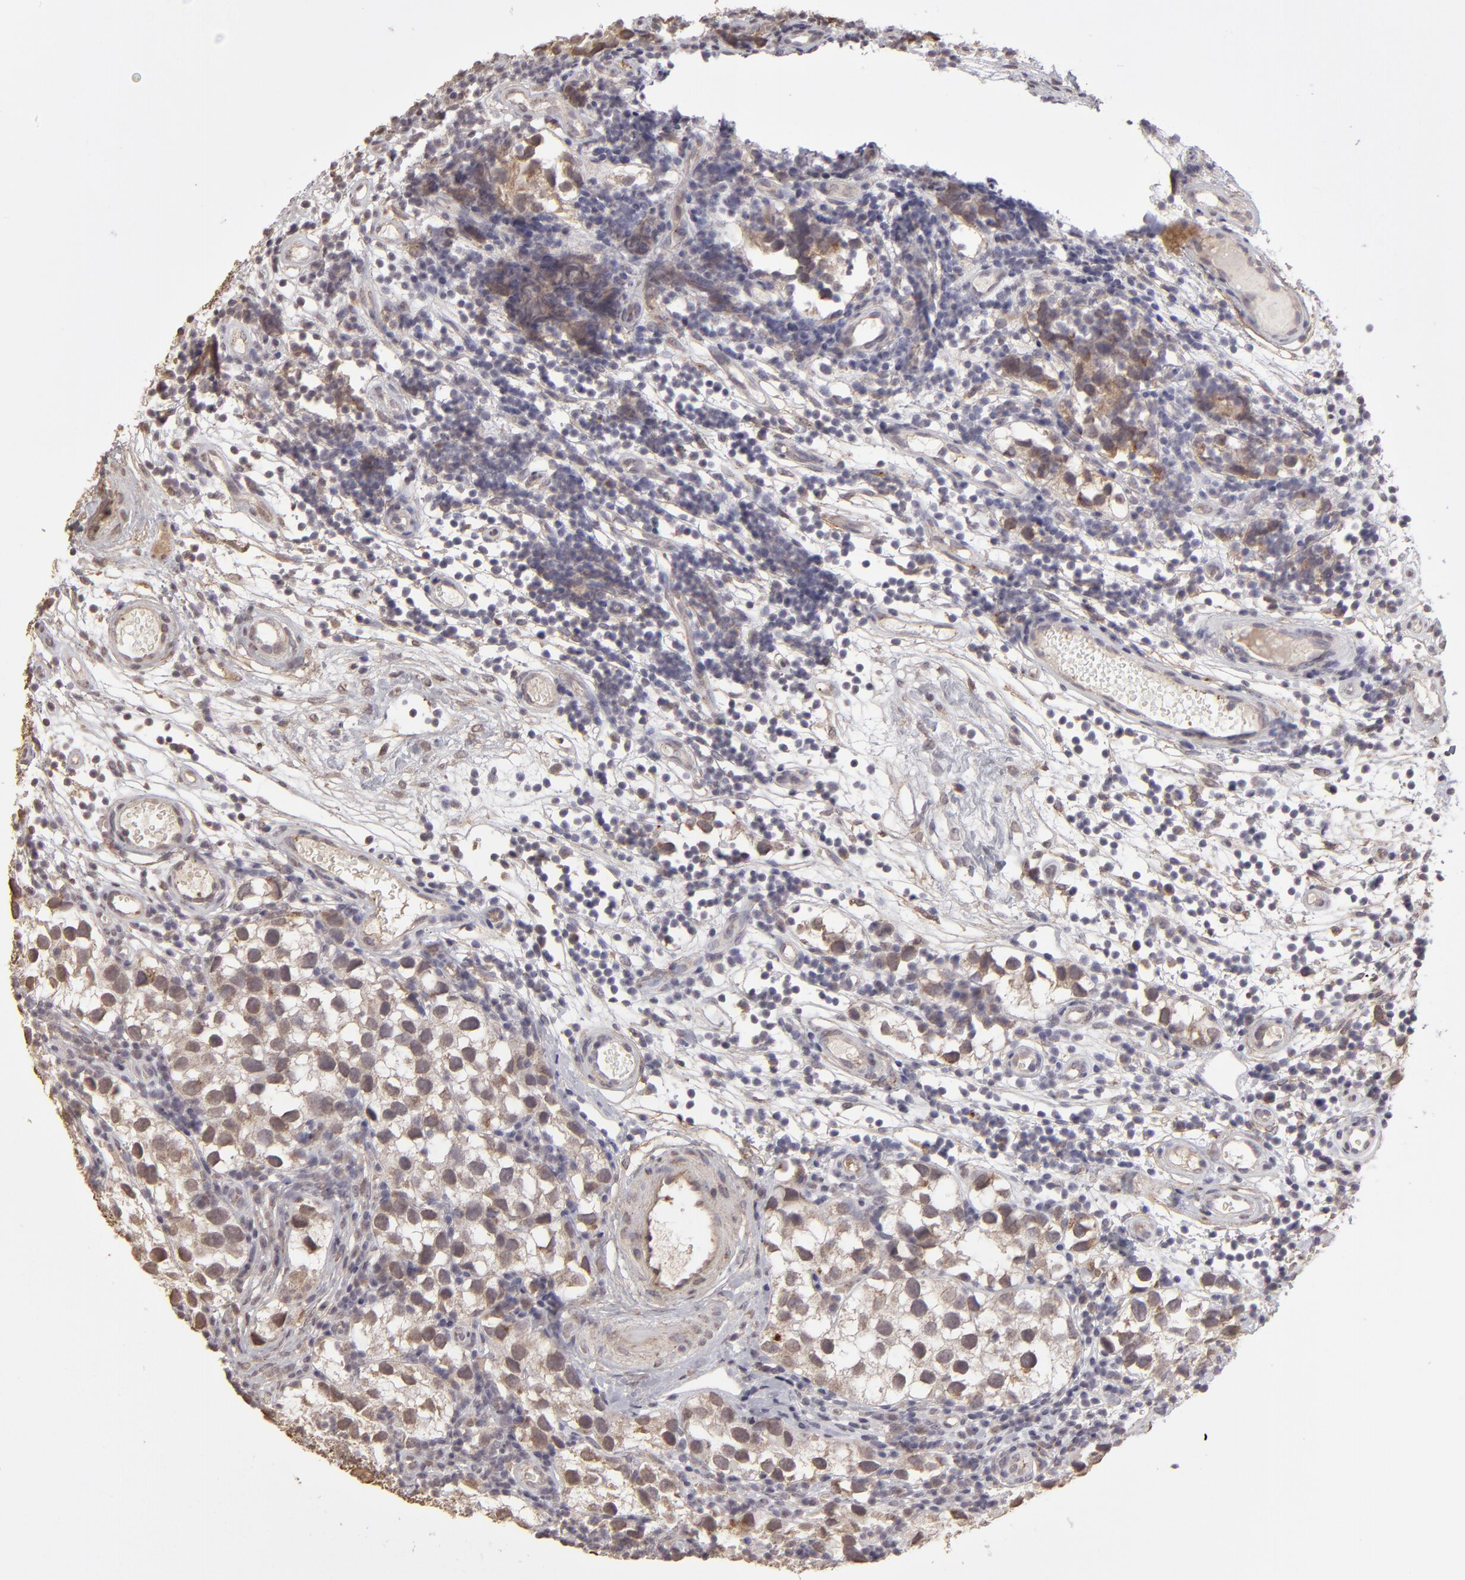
{"staining": {"intensity": "weak", "quantity": "25%-75%", "location": "cytoplasmic/membranous,nuclear"}, "tissue": "testis cancer", "cell_type": "Tumor cells", "image_type": "cancer", "snomed": [{"axis": "morphology", "description": "Seminoma, NOS"}, {"axis": "topography", "description": "Testis"}], "caption": "A low amount of weak cytoplasmic/membranous and nuclear staining is present in about 25%-75% of tumor cells in testis cancer (seminoma) tissue. (DAB (3,3'-diaminobenzidine) IHC with brightfield microscopy, high magnification).", "gene": "ITGB5", "patient": {"sex": "male", "age": 39}}